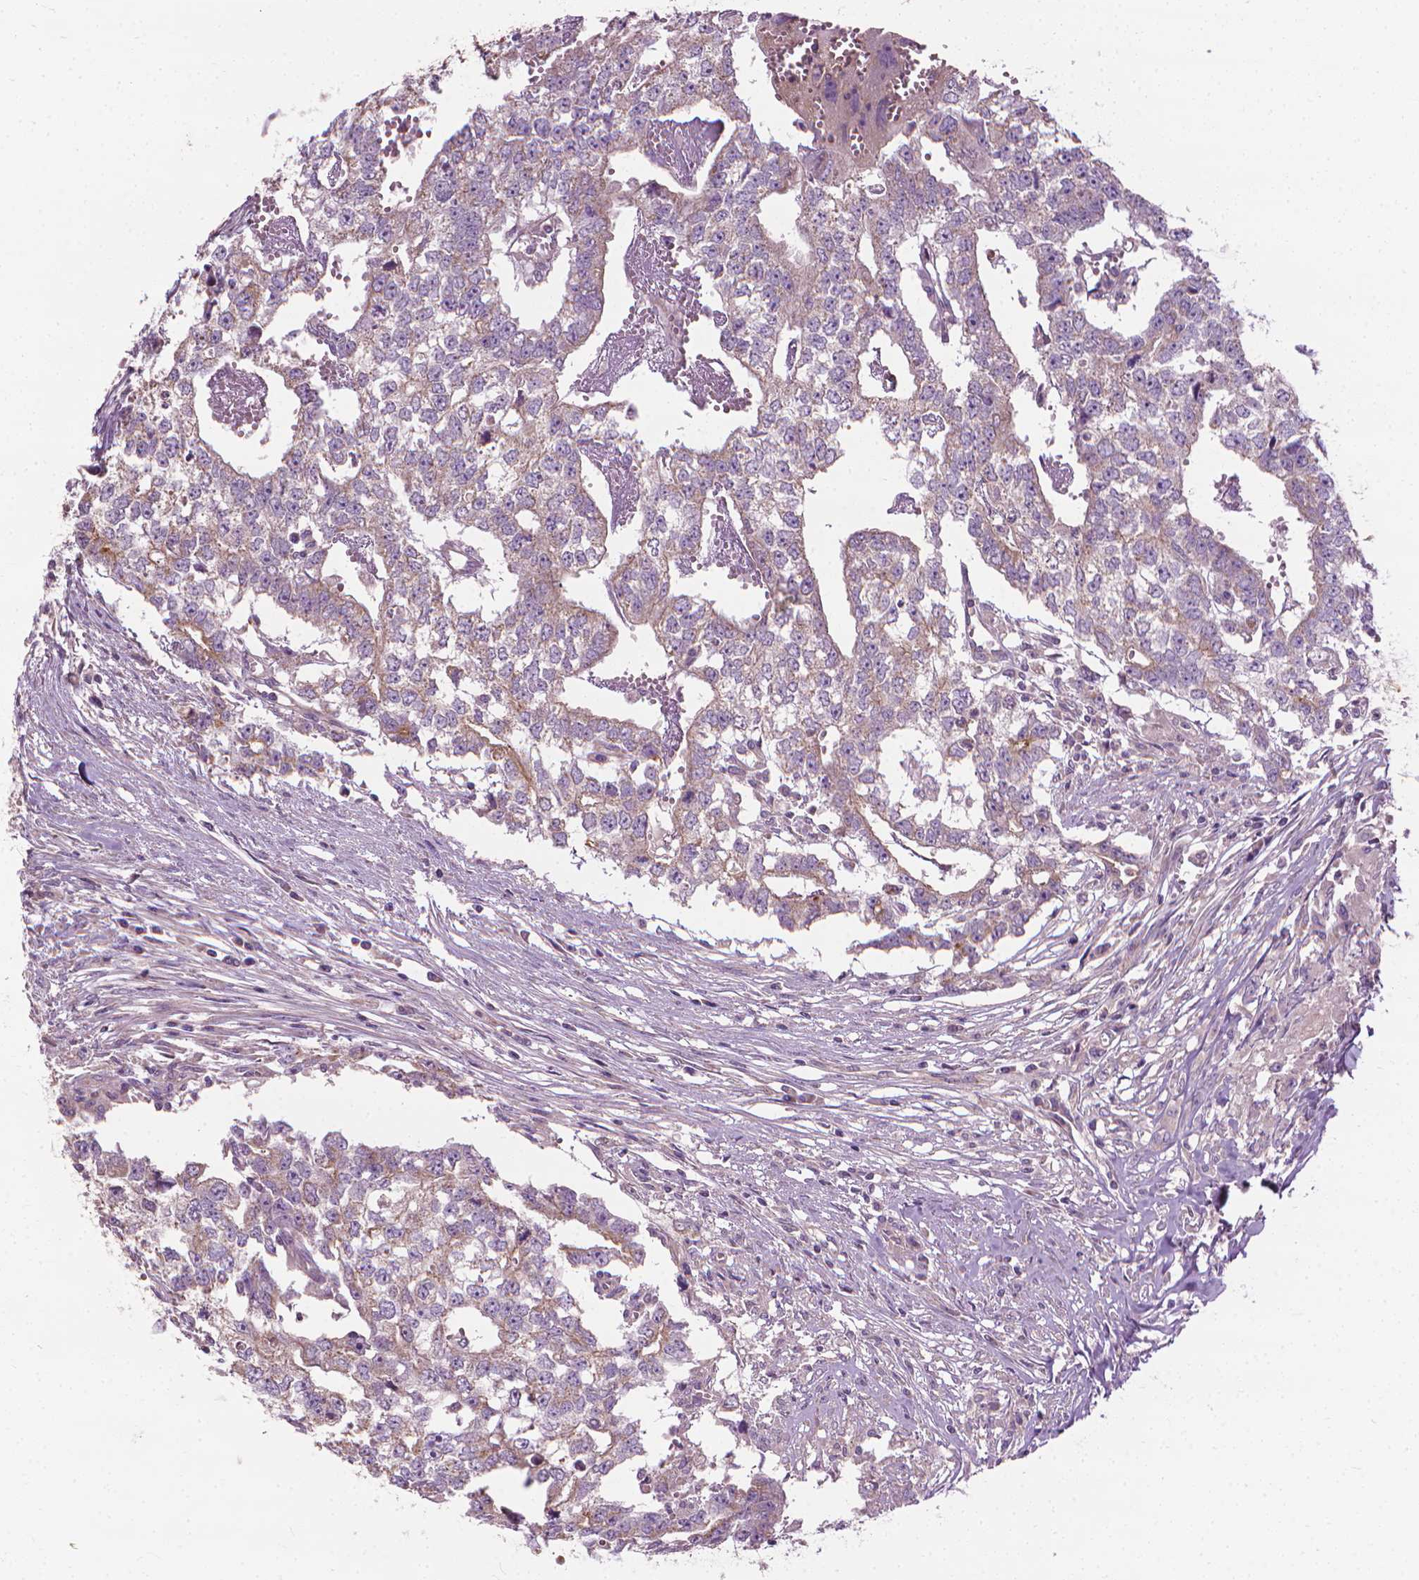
{"staining": {"intensity": "weak", "quantity": "<25%", "location": "cytoplasmic/membranous"}, "tissue": "testis cancer", "cell_type": "Tumor cells", "image_type": "cancer", "snomed": [{"axis": "morphology", "description": "Carcinoma, Embryonal, NOS"}, {"axis": "morphology", "description": "Teratoma, malignant, NOS"}, {"axis": "topography", "description": "Testis"}], "caption": "Testis cancer (malignant teratoma) was stained to show a protein in brown. There is no significant expression in tumor cells.", "gene": "RIIAD1", "patient": {"sex": "male", "age": 24}}